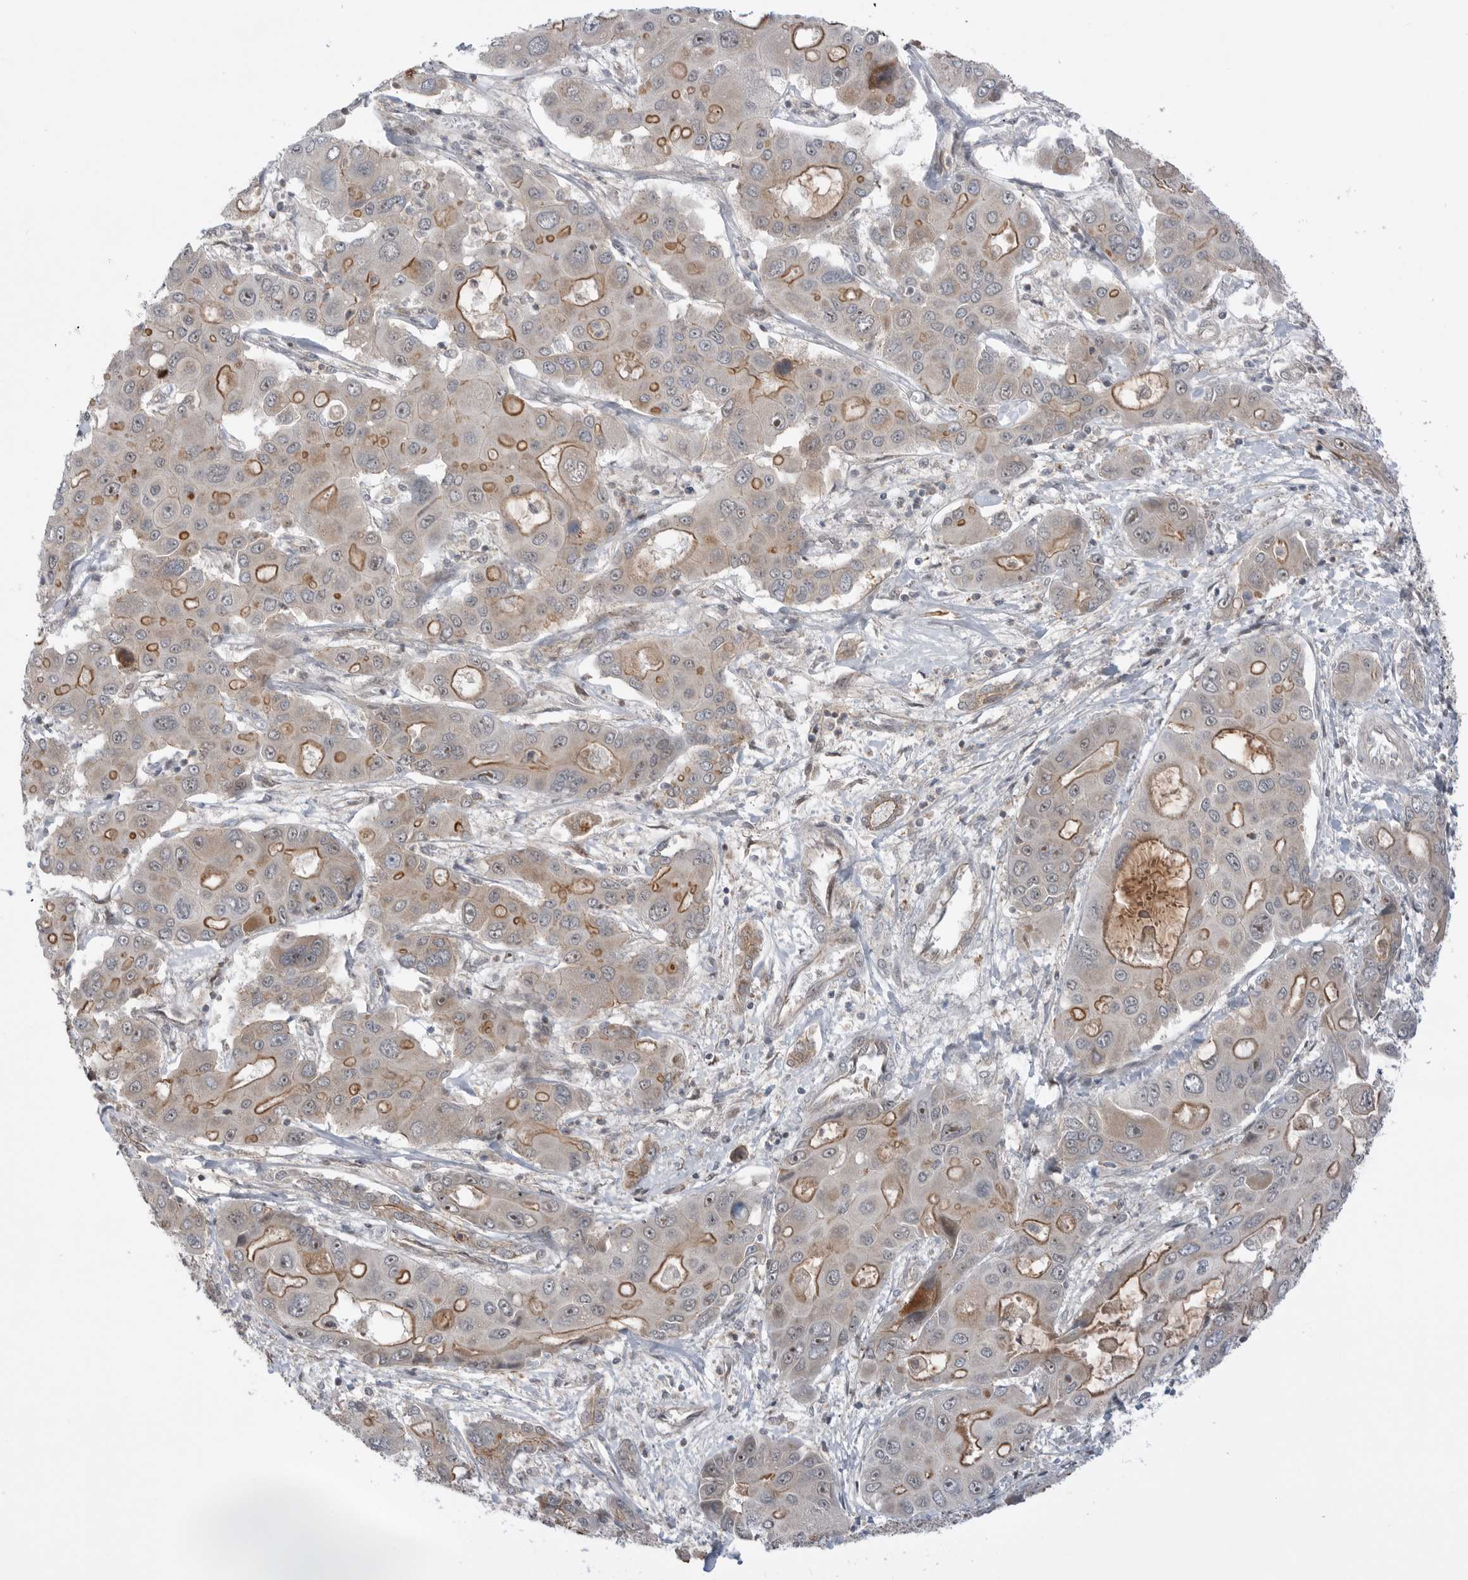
{"staining": {"intensity": "moderate", "quantity": "25%-75%", "location": "cytoplasmic/membranous"}, "tissue": "liver cancer", "cell_type": "Tumor cells", "image_type": "cancer", "snomed": [{"axis": "morphology", "description": "Cholangiocarcinoma"}, {"axis": "topography", "description": "Liver"}], "caption": "Immunohistochemical staining of liver cholangiocarcinoma displays moderate cytoplasmic/membranous protein positivity in about 25%-75% of tumor cells. (DAB (3,3'-diaminobenzidine) IHC, brown staining for protein, blue staining for nuclei).", "gene": "NTAQ1", "patient": {"sex": "male", "age": 67}}